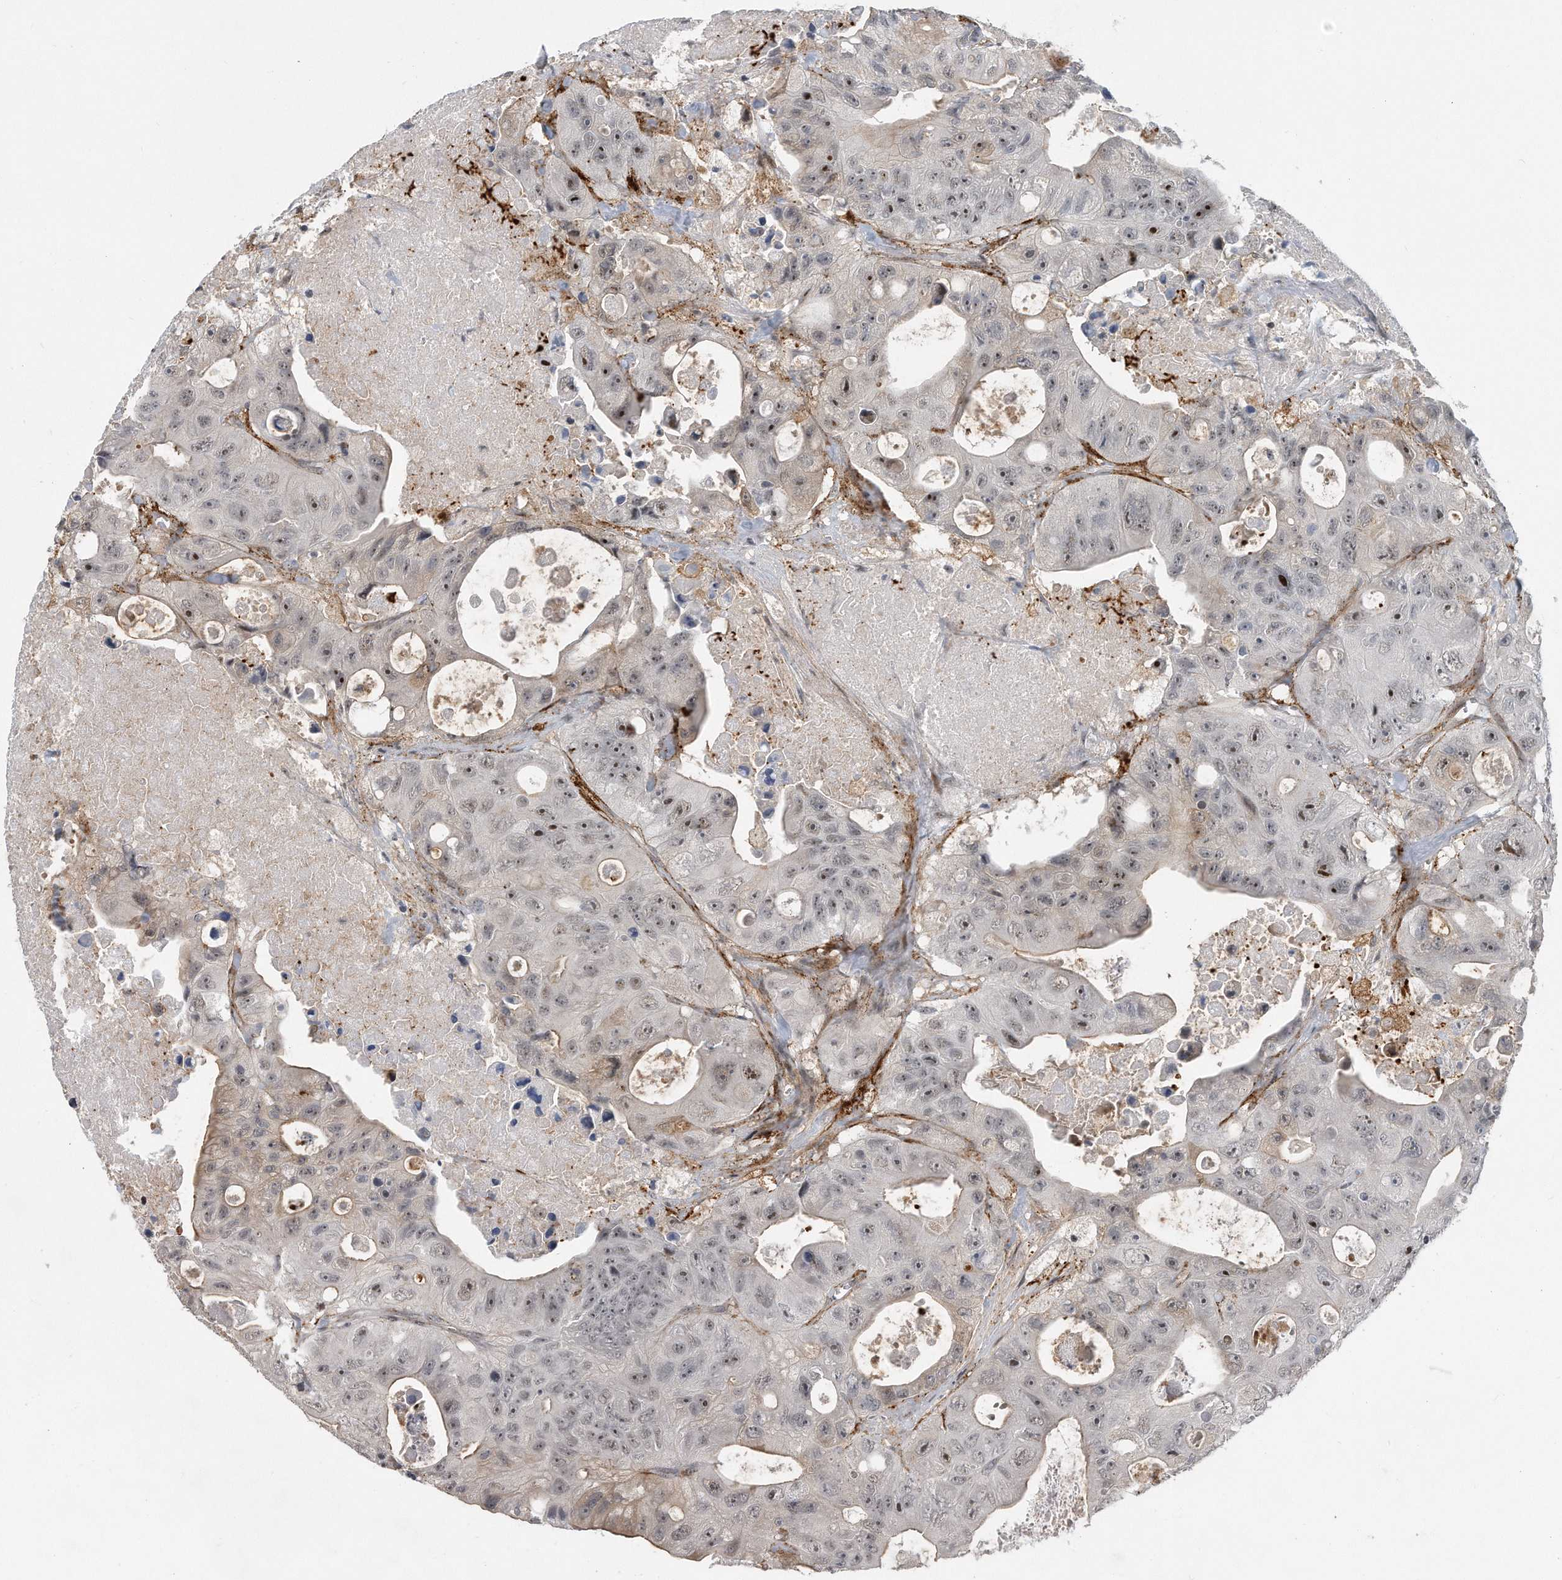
{"staining": {"intensity": "strong", "quantity": "<25%", "location": "nuclear"}, "tissue": "colorectal cancer", "cell_type": "Tumor cells", "image_type": "cancer", "snomed": [{"axis": "morphology", "description": "Adenocarcinoma, NOS"}, {"axis": "topography", "description": "Colon"}], "caption": "The image displays staining of colorectal adenocarcinoma, revealing strong nuclear protein staining (brown color) within tumor cells.", "gene": "PGBD2", "patient": {"sex": "female", "age": 46}}